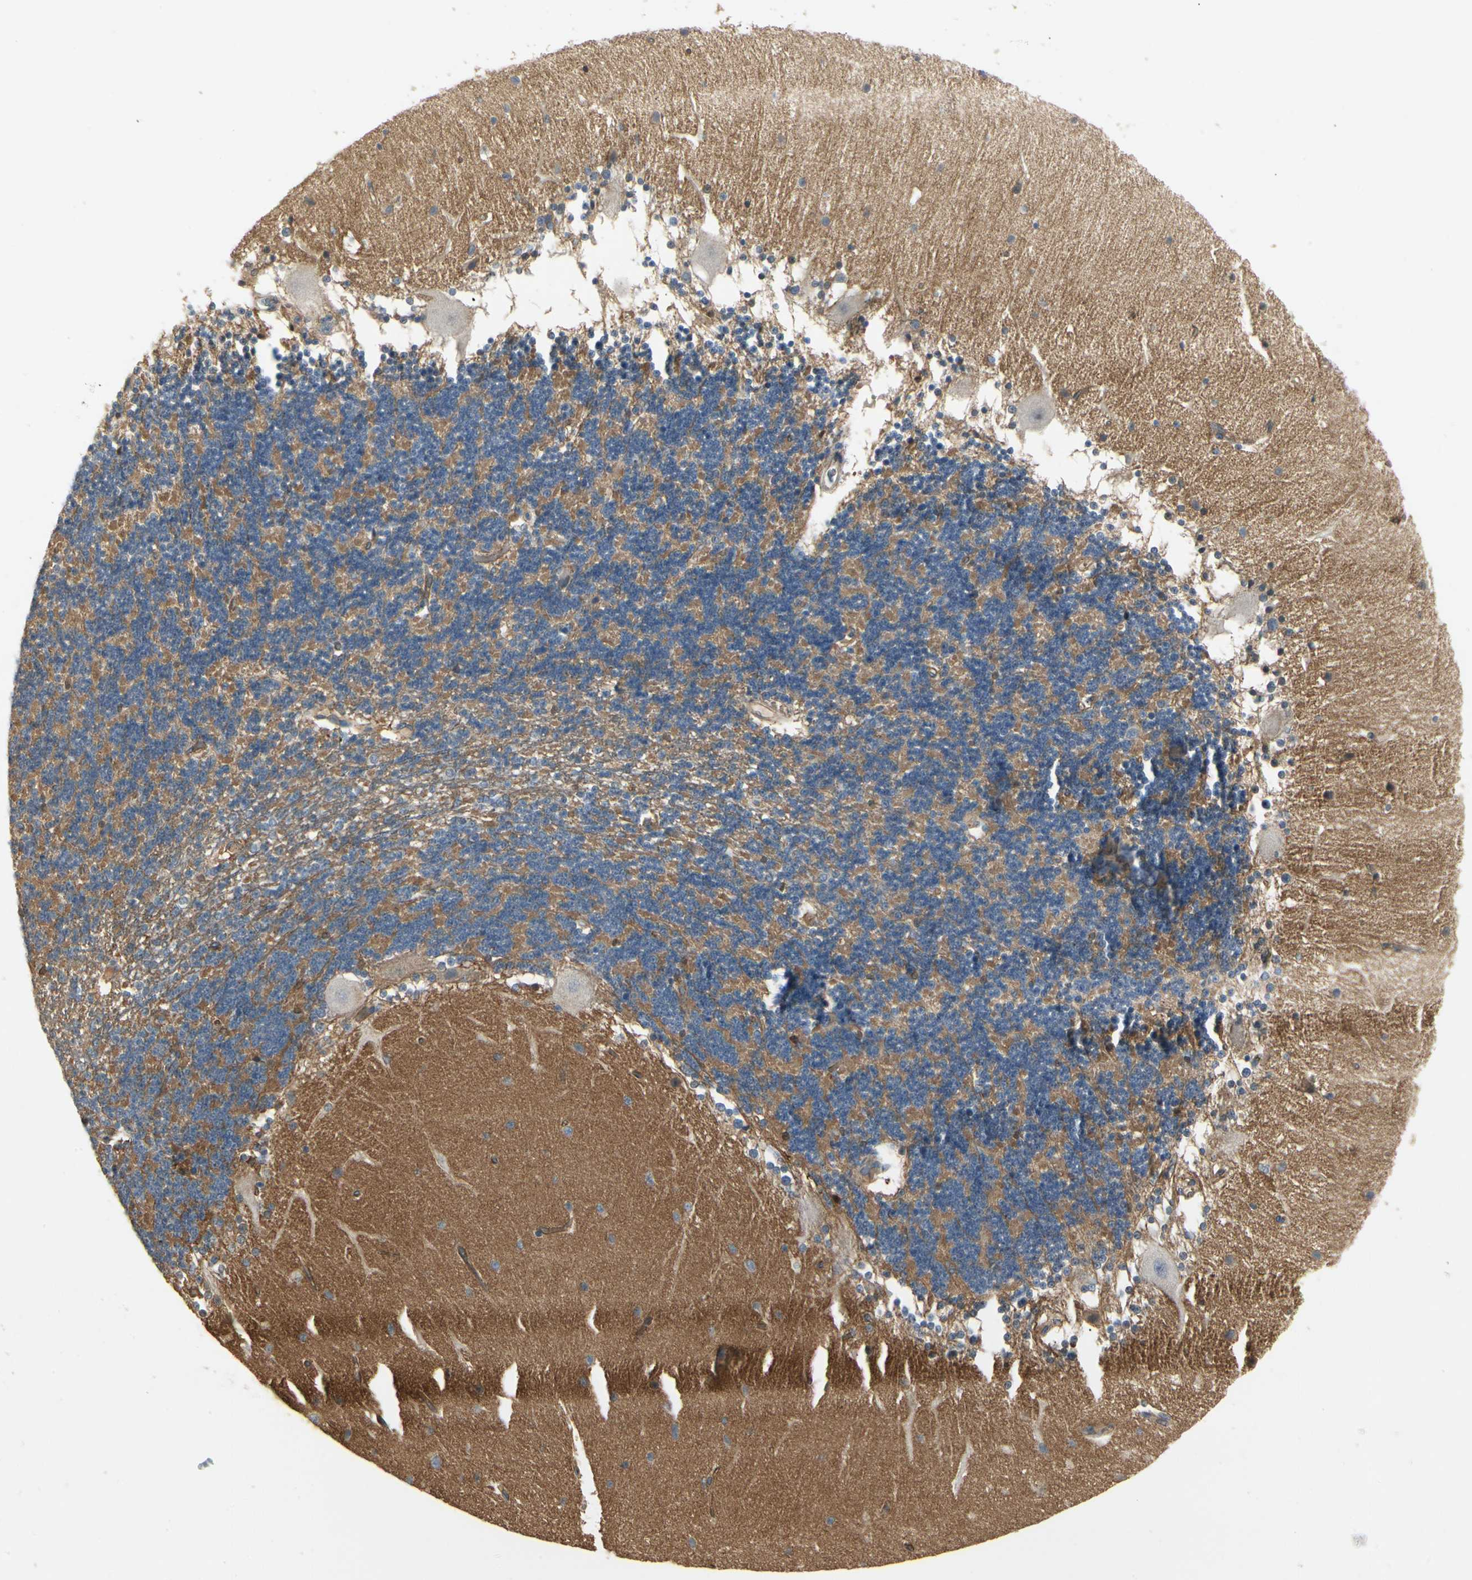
{"staining": {"intensity": "moderate", "quantity": "<25%", "location": "cytoplasmic/membranous"}, "tissue": "cerebellum", "cell_type": "Cells in granular layer", "image_type": "normal", "snomed": [{"axis": "morphology", "description": "Normal tissue, NOS"}, {"axis": "topography", "description": "Cerebellum"}], "caption": "Cells in granular layer exhibit low levels of moderate cytoplasmic/membranous positivity in approximately <25% of cells in normal human cerebellum.", "gene": "RNF180", "patient": {"sex": "female", "age": 54}}